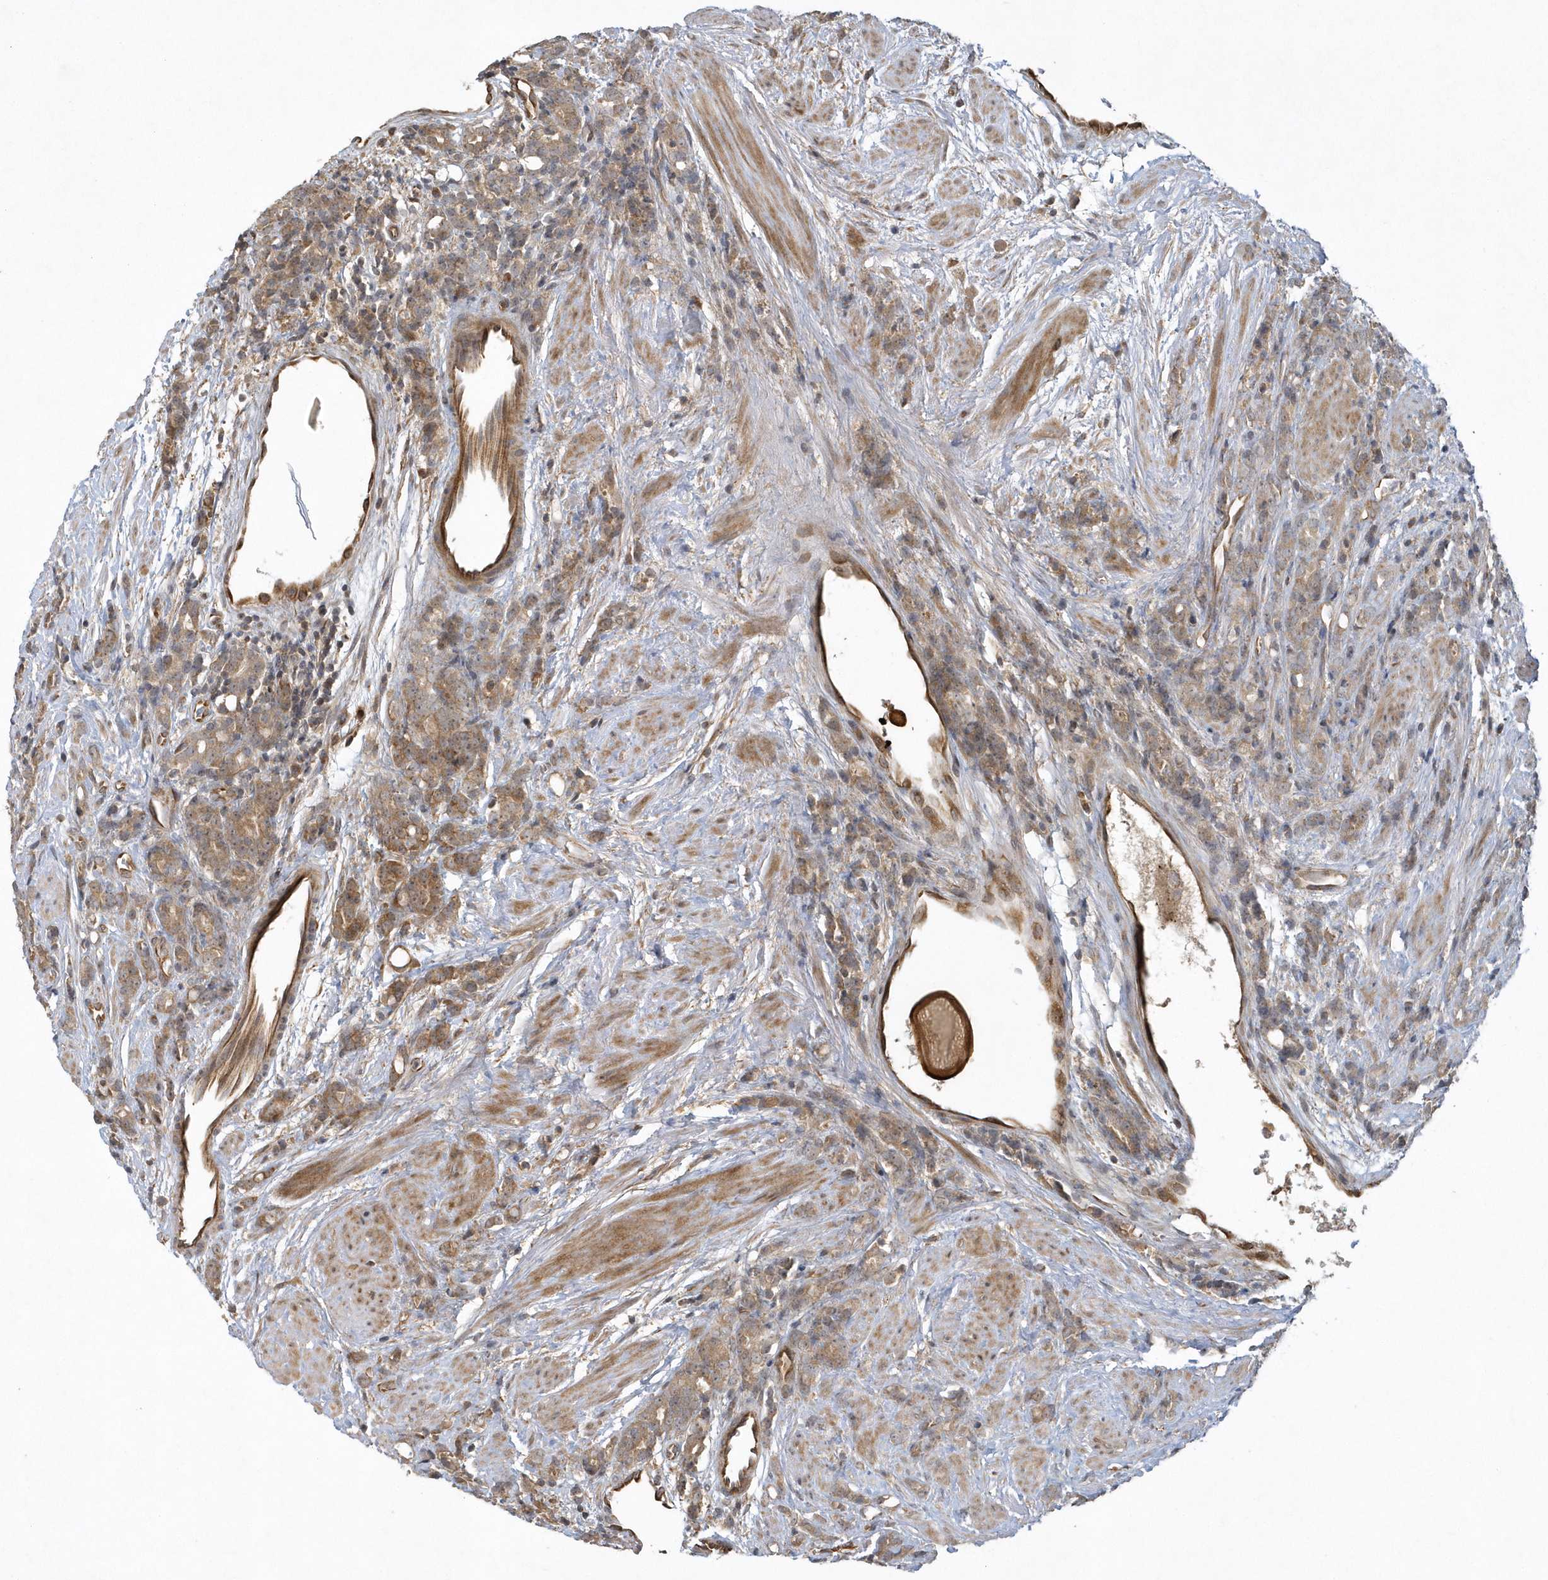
{"staining": {"intensity": "moderate", "quantity": ">75%", "location": "cytoplasmic/membranous"}, "tissue": "prostate cancer", "cell_type": "Tumor cells", "image_type": "cancer", "snomed": [{"axis": "morphology", "description": "Adenocarcinoma, High grade"}, {"axis": "topography", "description": "Prostate"}], "caption": "Prostate cancer was stained to show a protein in brown. There is medium levels of moderate cytoplasmic/membranous expression in about >75% of tumor cells.", "gene": "THG1L", "patient": {"sex": "male", "age": 62}}